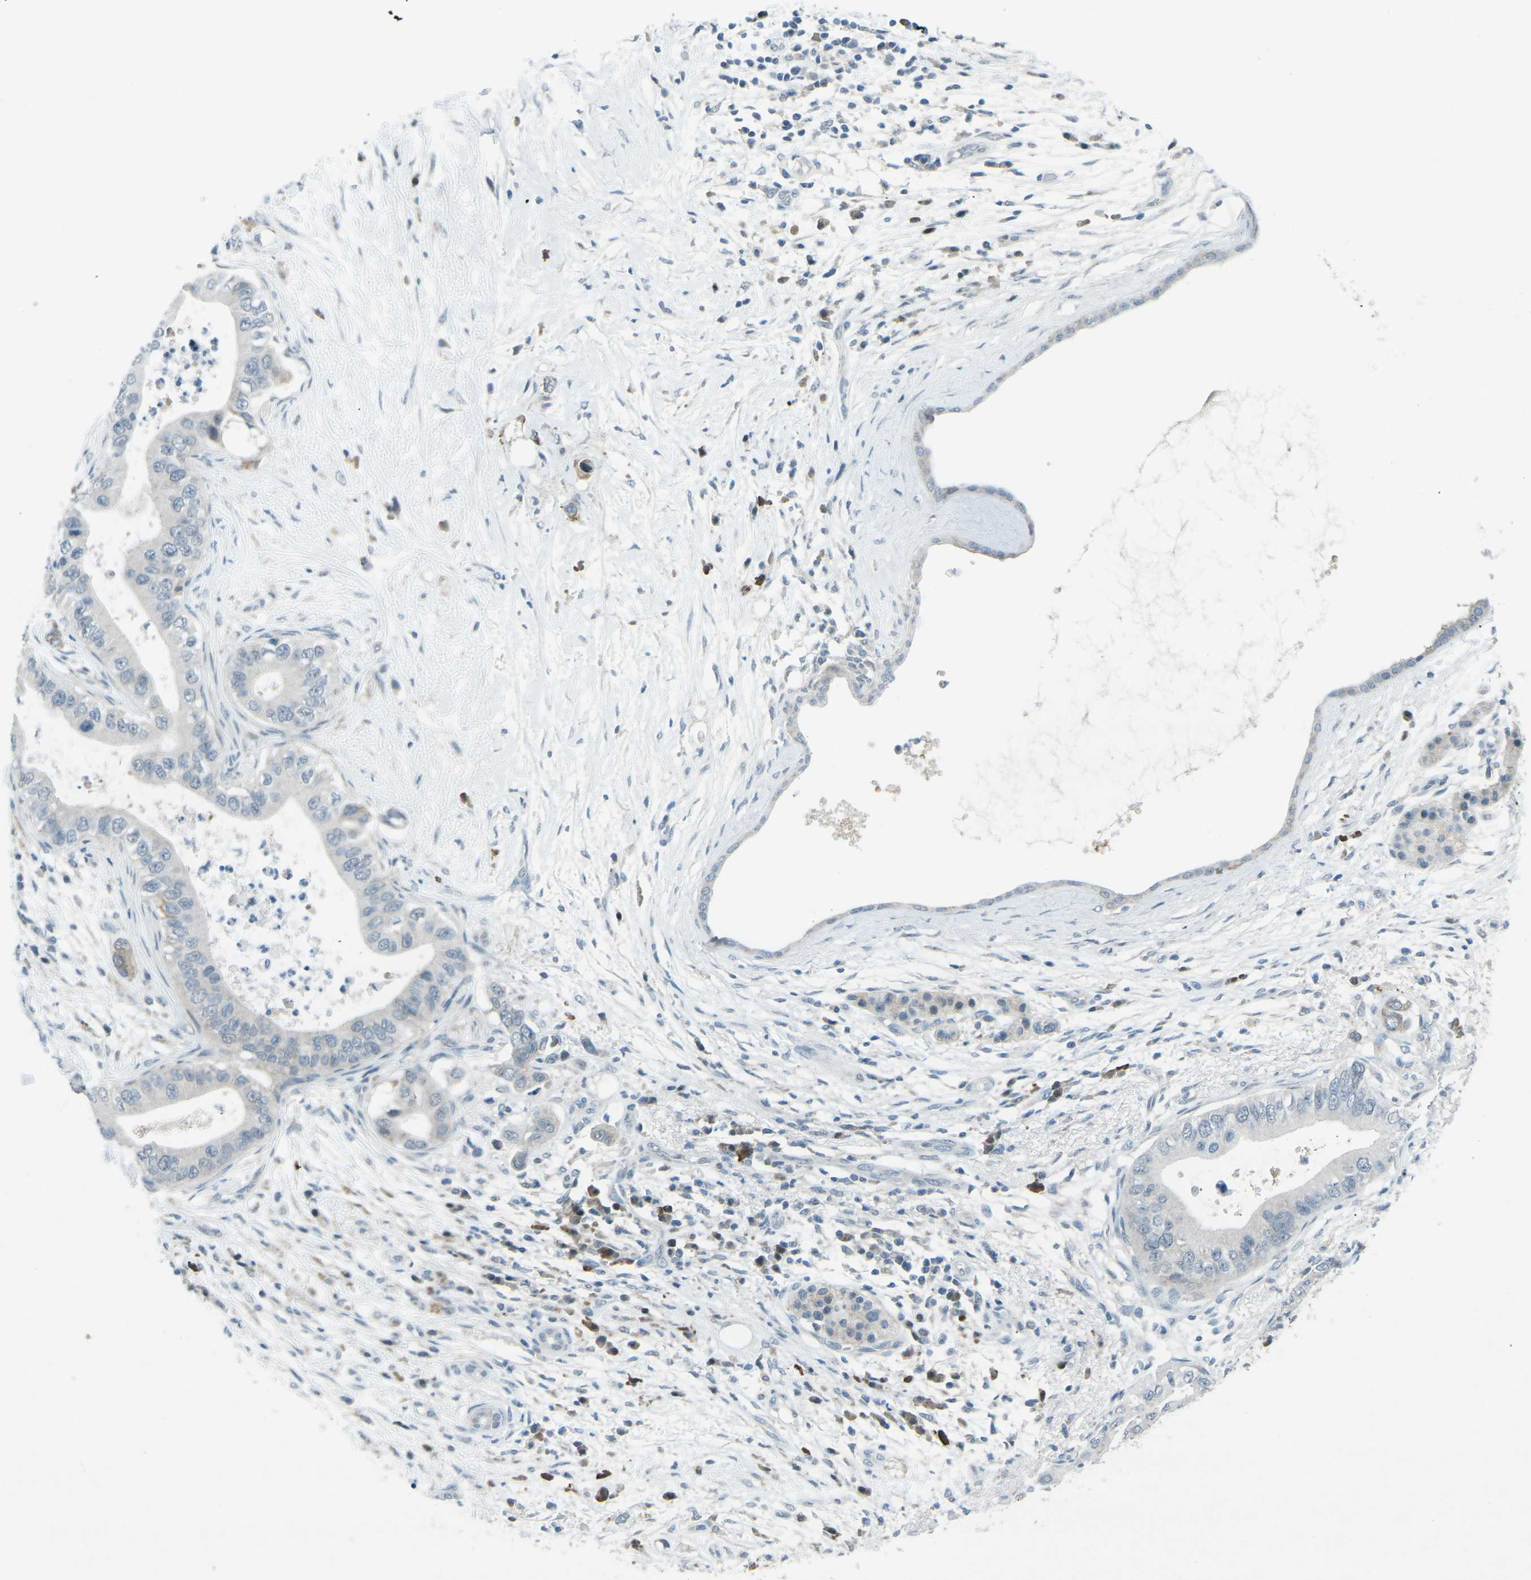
{"staining": {"intensity": "negative", "quantity": "none", "location": "none"}, "tissue": "pancreatic cancer", "cell_type": "Tumor cells", "image_type": "cancer", "snomed": [{"axis": "morphology", "description": "Adenocarcinoma, NOS"}, {"axis": "topography", "description": "Pancreas"}], "caption": "This photomicrograph is of adenocarcinoma (pancreatic) stained with immunohistochemistry to label a protein in brown with the nuclei are counter-stained blue. There is no positivity in tumor cells.", "gene": "PRKCA", "patient": {"sex": "male", "age": 77}}